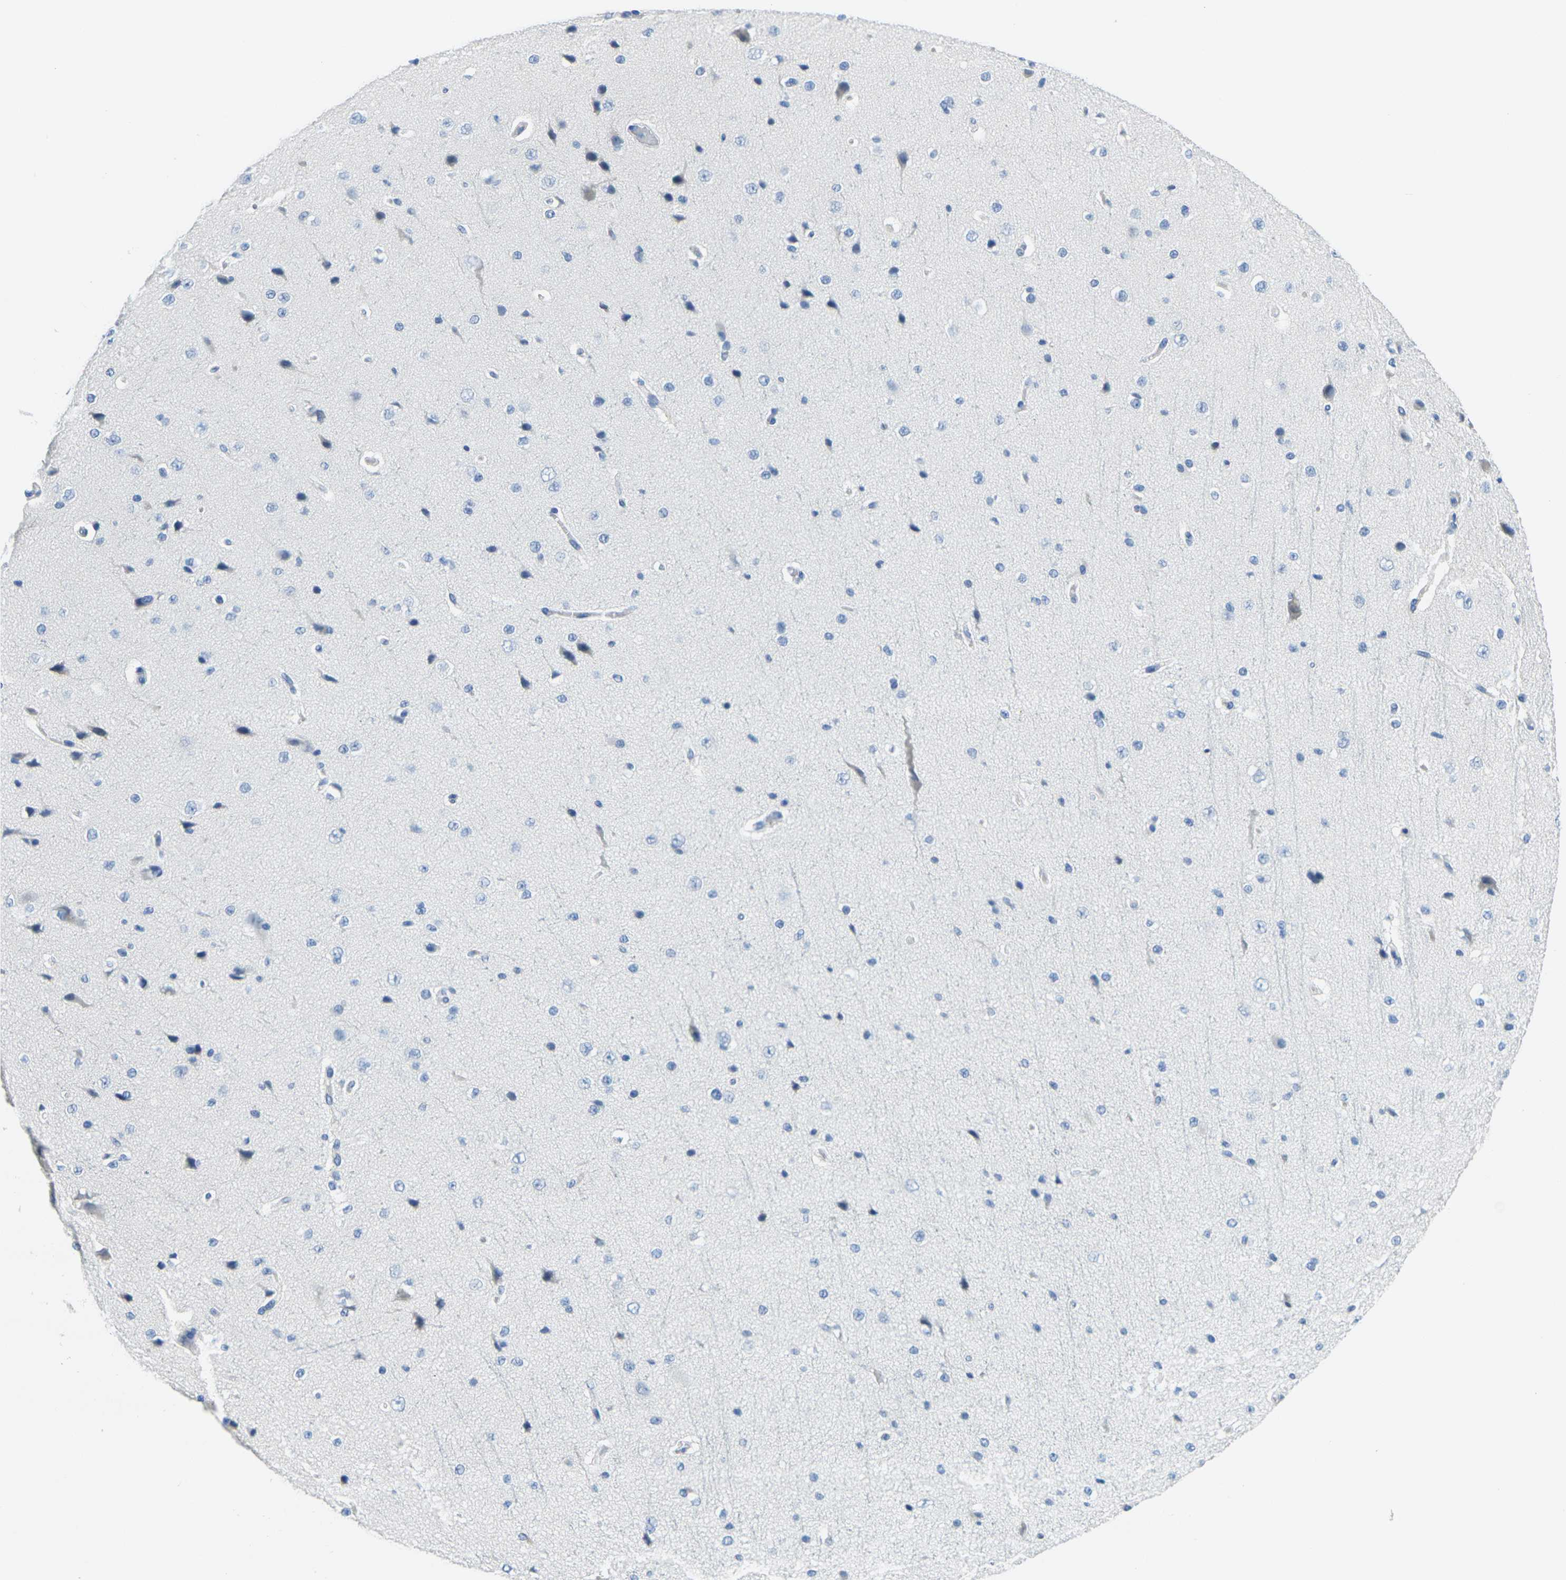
{"staining": {"intensity": "negative", "quantity": "none", "location": "none"}, "tissue": "cerebral cortex", "cell_type": "Endothelial cells", "image_type": "normal", "snomed": [{"axis": "morphology", "description": "Normal tissue, NOS"}, {"axis": "morphology", "description": "Developmental malformation"}, {"axis": "topography", "description": "Cerebral cortex"}], "caption": "The photomicrograph shows no significant positivity in endothelial cells of cerebral cortex.", "gene": "GPR15", "patient": {"sex": "female", "age": 30}}